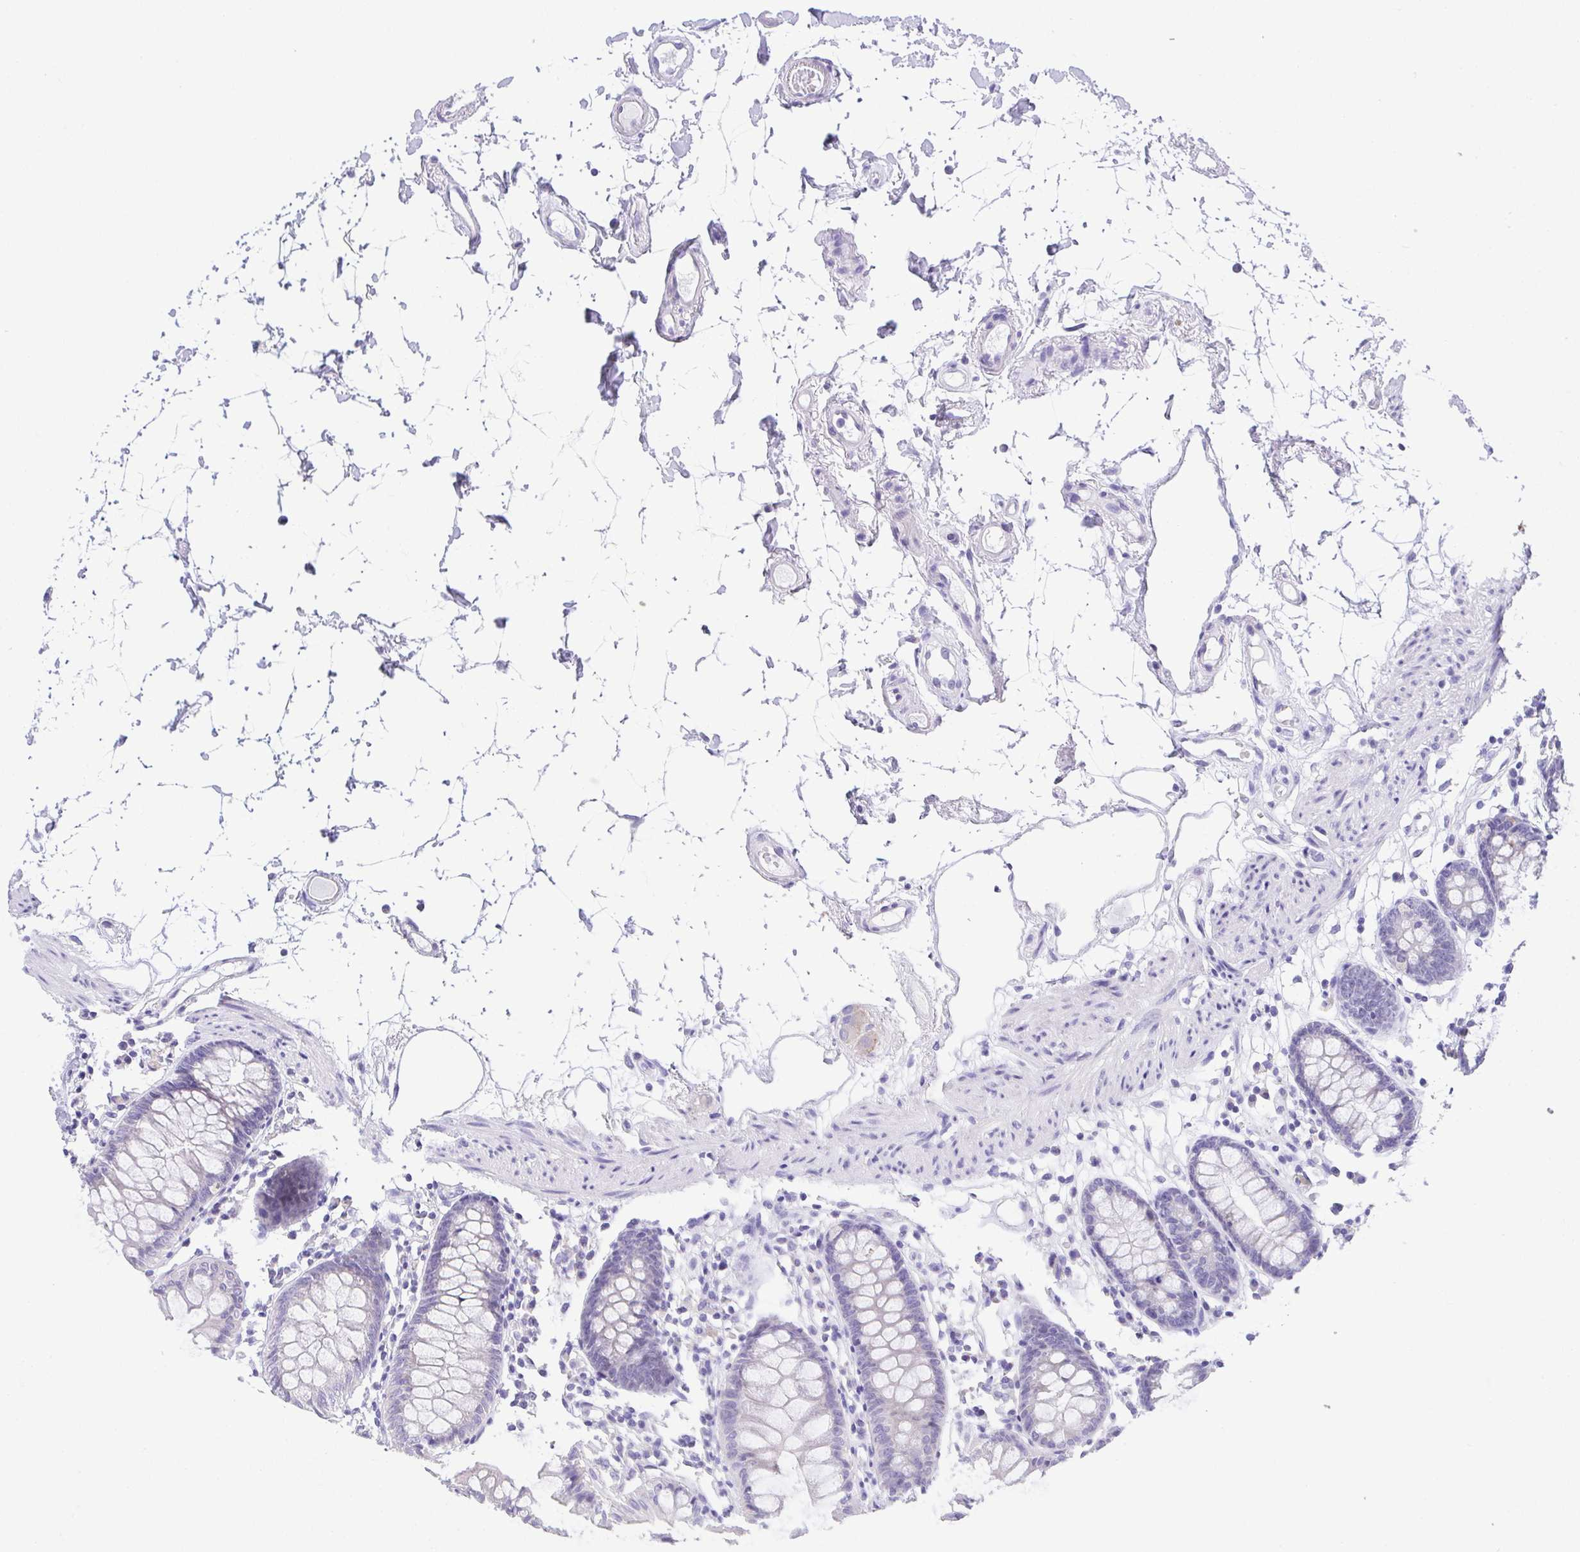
{"staining": {"intensity": "negative", "quantity": "none", "location": "none"}, "tissue": "colon", "cell_type": "Endothelial cells", "image_type": "normal", "snomed": [{"axis": "morphology", "description": "Normal tissue, NOS"}, {"axis": "topography", "description": "Colon"}], "caption": "DAB (3,3'-diaminobenzidine) immunohistochemical staining of unremarkable human colon displays no significant positivity in endothelial cells.", "gene": "LUZP4", "patient": {"sex": "female", "age": 84}}